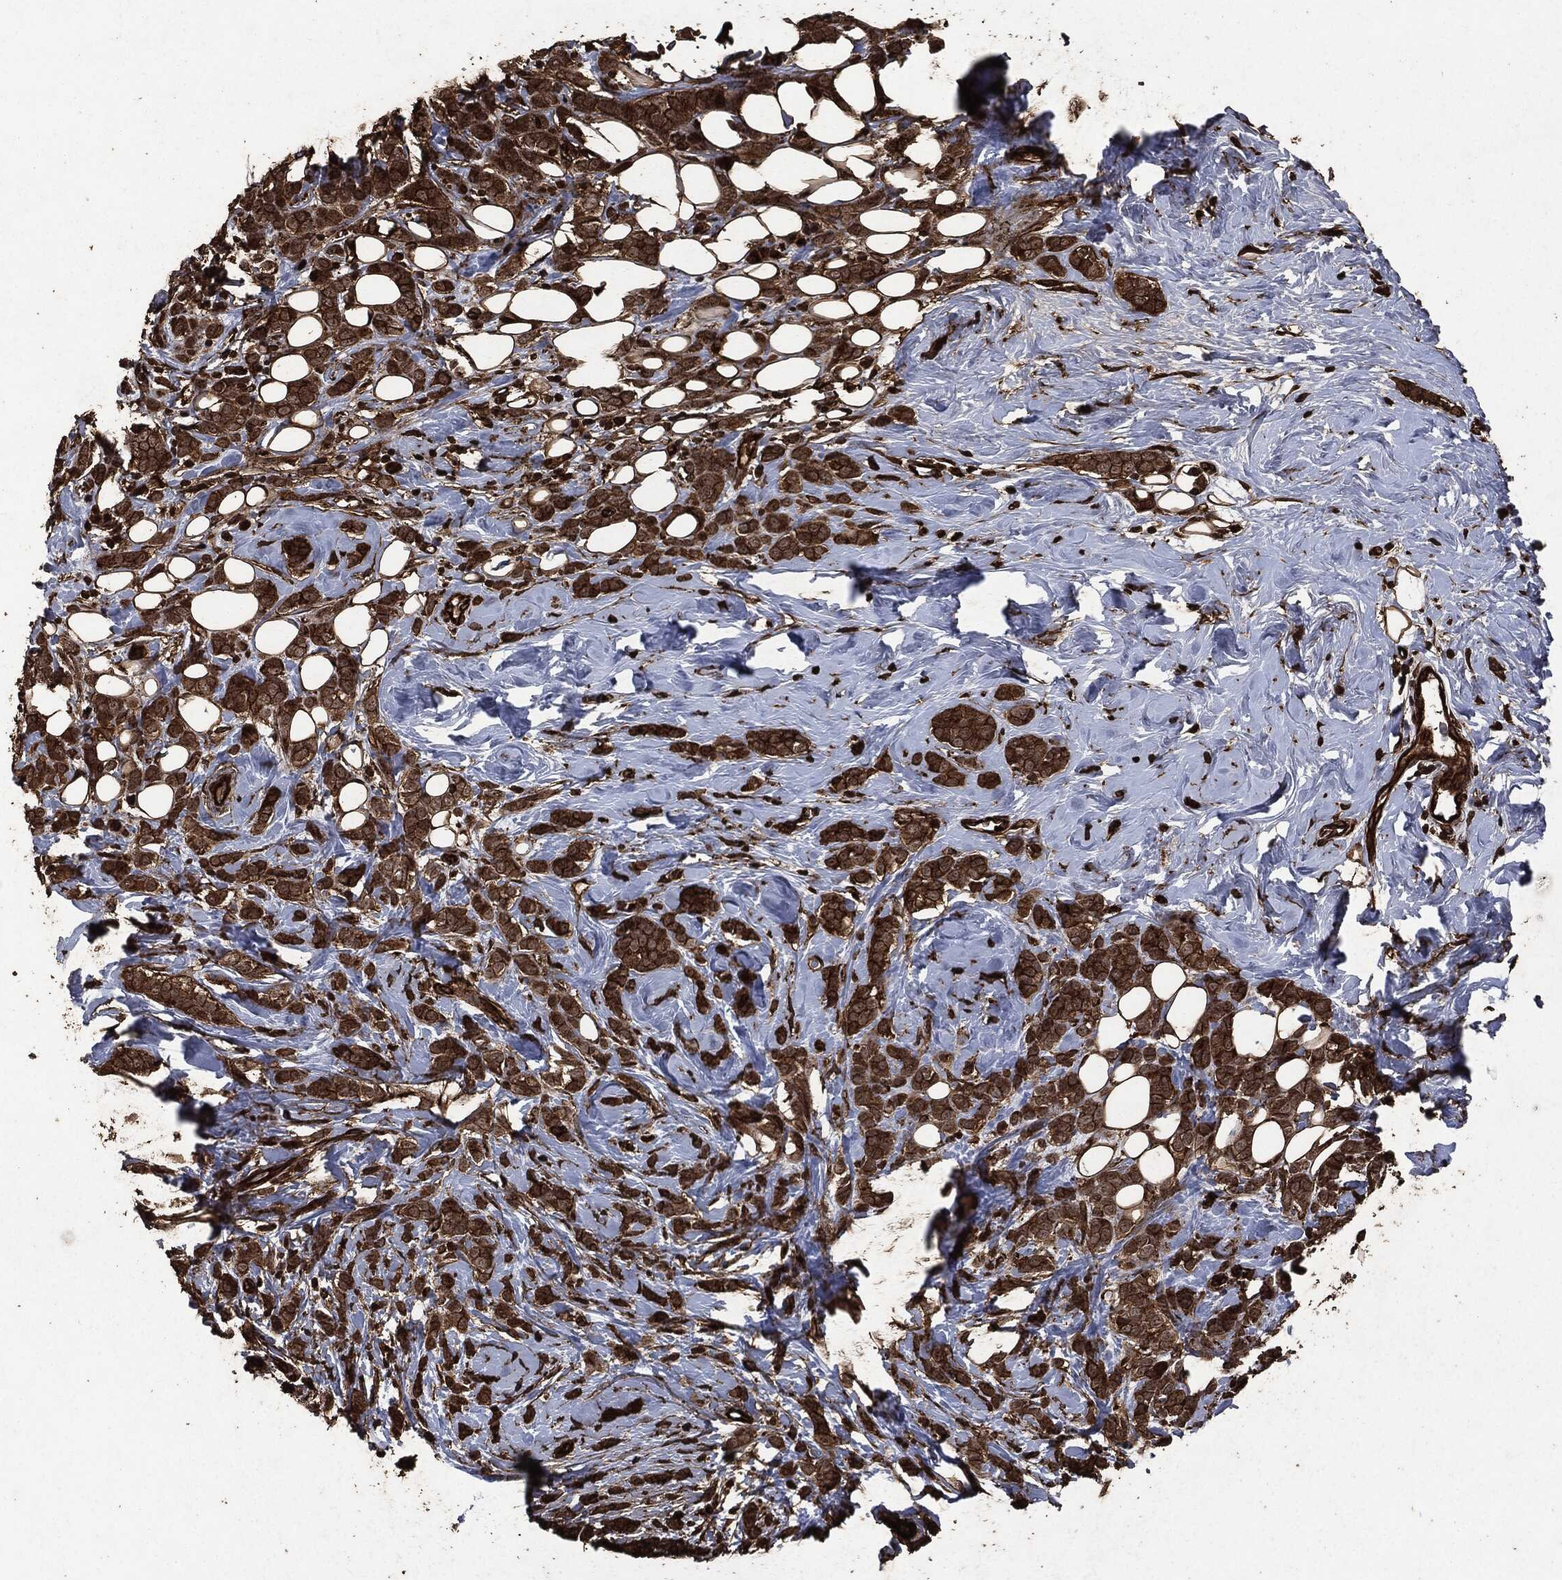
{"staining": {"intensity": "strong", "quantity": ">75%", "location": "cytoplasmic/membranous"}, "tissue": "breast cancer", "cell_type": "Tumor cells", "image_type": "cancer", "snomed": [{"axis": "morphology", "description": "Lobular carcinoma"}, {"axis": "topography", "description": "Breast"}], "caption": "There is high levels of strong cytoplasmic/membranous positivity in tumor cells of breast cancer, as demonstrated by immunohistochemical staining (brown color).", "gene": "HRAS", "patient": {"sex": "female", "age": 49}}